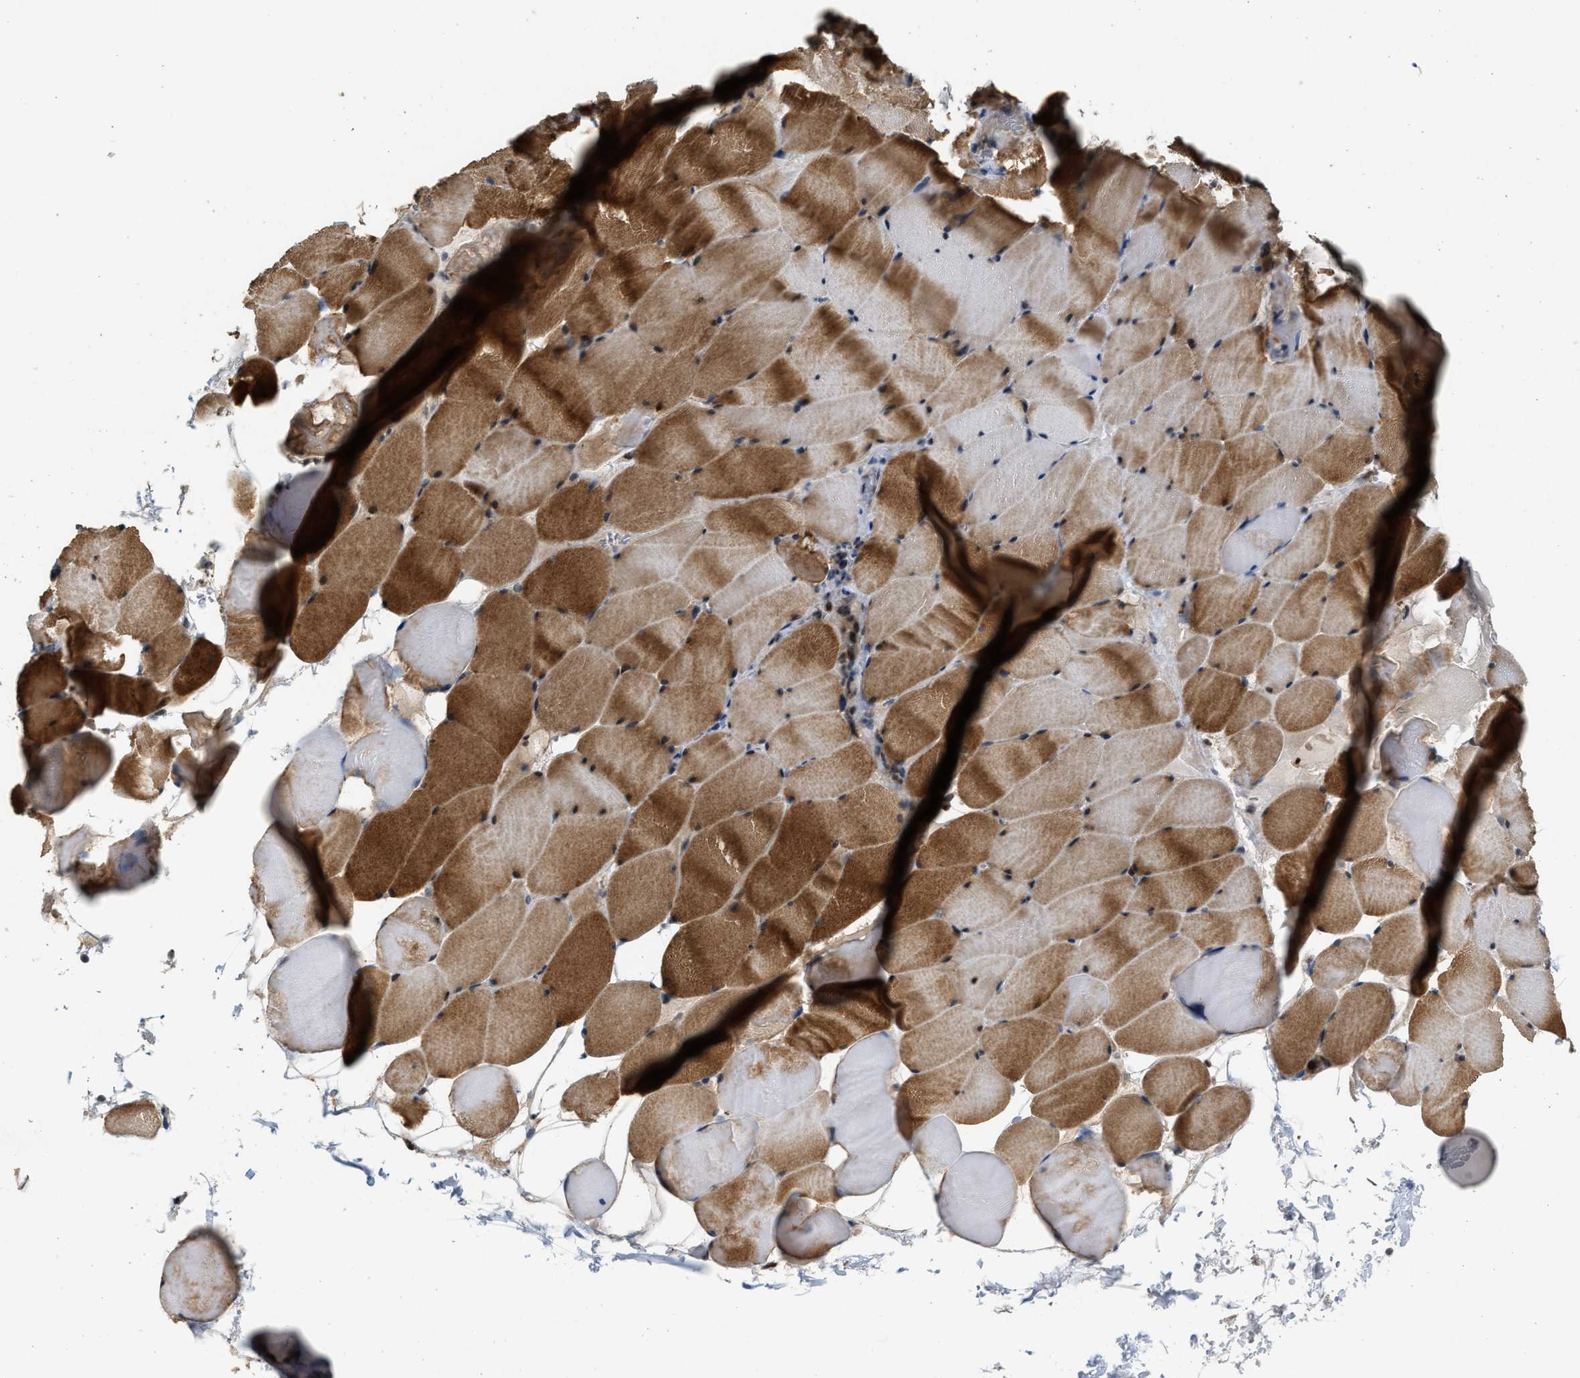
{"staining": {"intensity": "moderate", "quantity": ">75%", "location": "cytoplasmic/membranous,nuclear"}, "tissue": "skeletal muscle", "cell_type": "Myocytes", "image_type": "normal", "snomed": [{"axis": "morphology", "description": "Normal tissue, NOS"}, {"axis": "topography", "description": "Skeletal muscle"}], "caption": "Immunohistochemical staining of benign human skeletal muscle displays moderate cytoplasmic/membranous,nuclear protein staining in approximately >75% of myocytes.", "gene": "SERTAD2", "patient": {"sex": "male", "age": 62}}